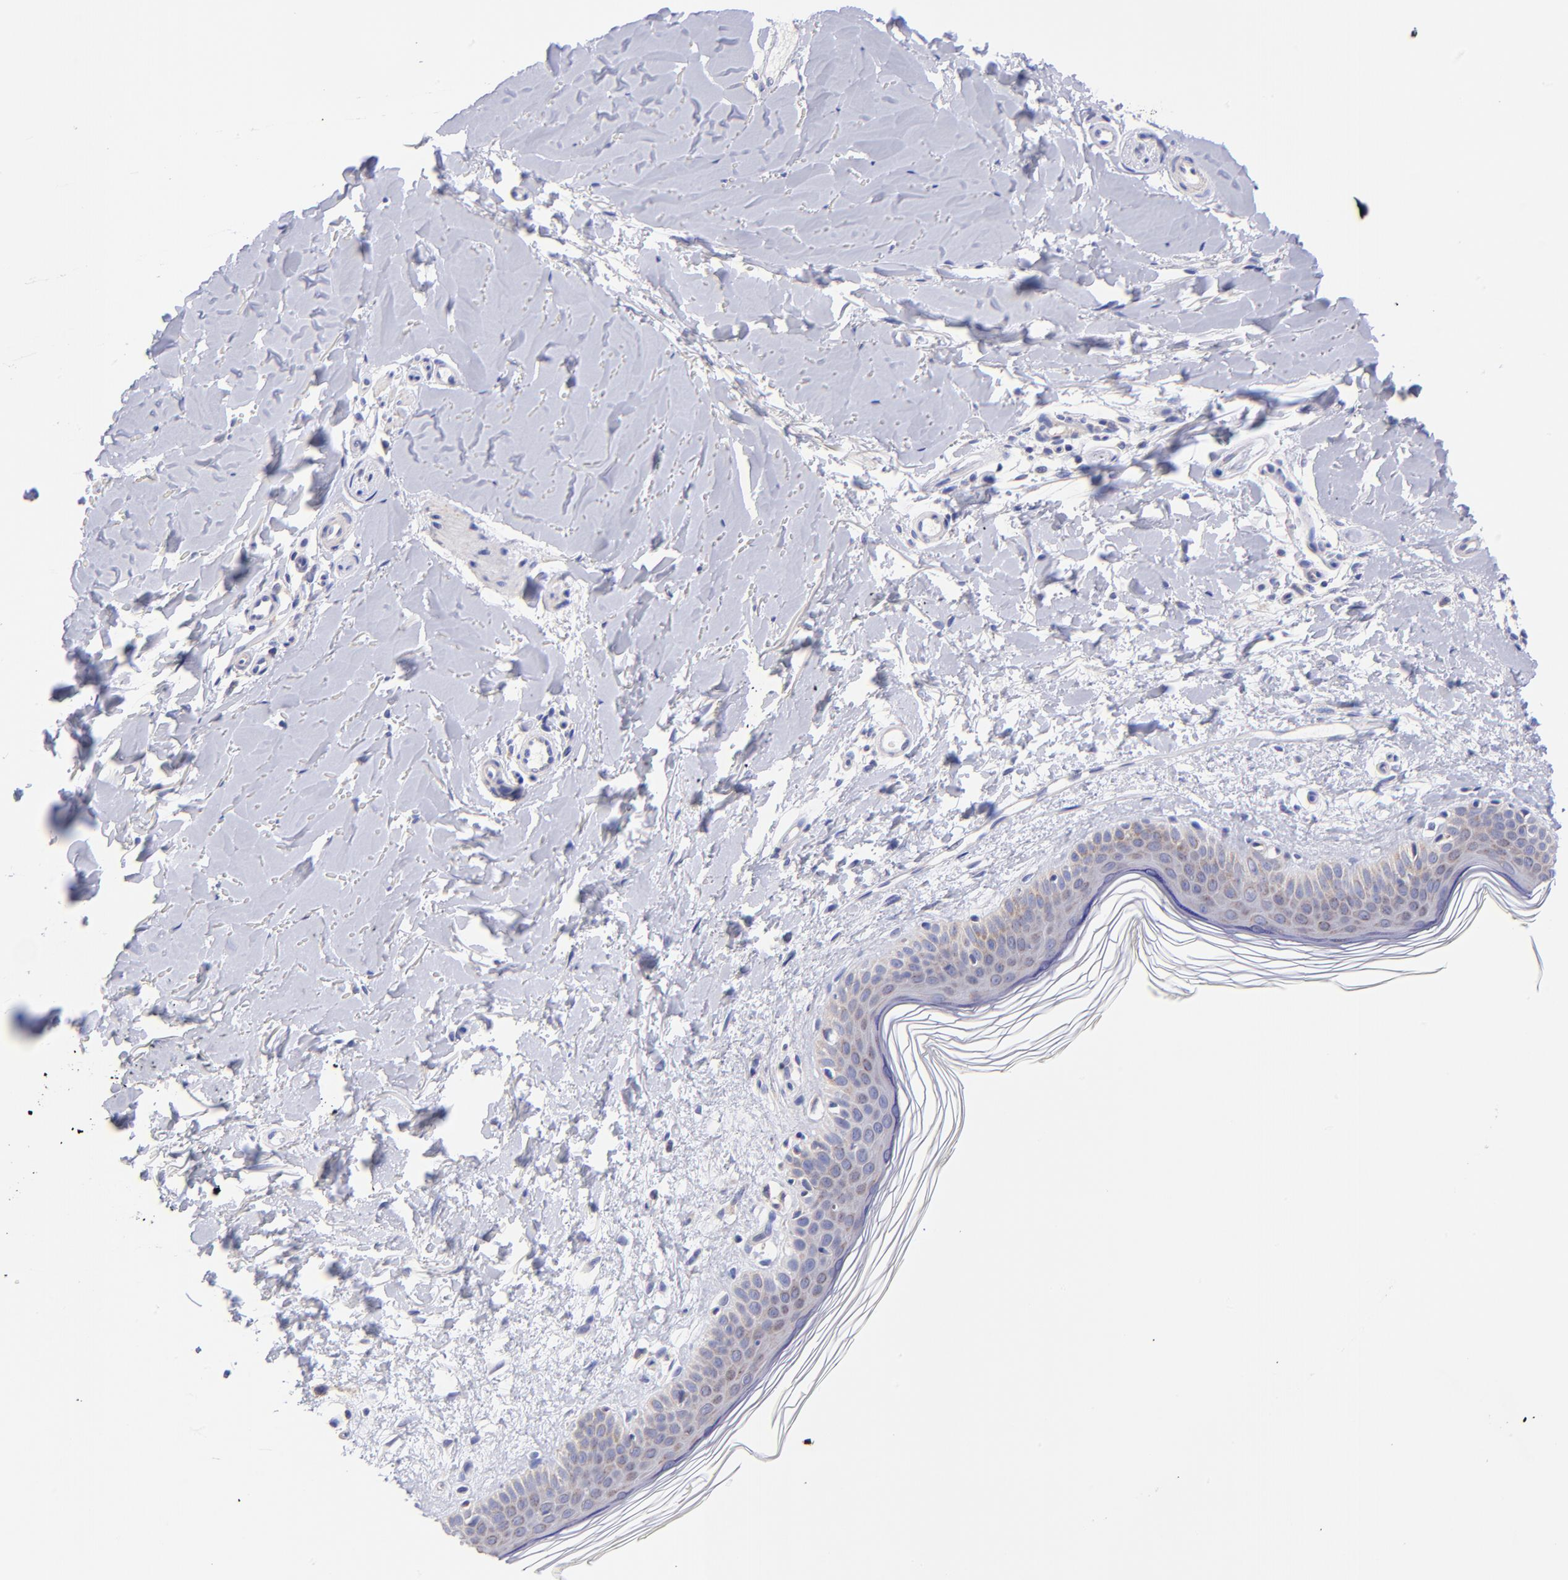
{"staining": {"intensity": "negative", "quantity": "none", "location": "none"}, "tissue": "skin", "cell_type": "Fibroblasts", "image_type": "normal", "snomed": [{"axis": "morphology", "description": "Normal tissue, NOS"}, {"axis": "topography", "description": "Skin"}], "caption": "This is an IHC histopathology image of unremarkable human skin. There is no staining in fibroblasts.", "gene": "NDUFB7", "patient": {"sex": "female", "age": 56}}